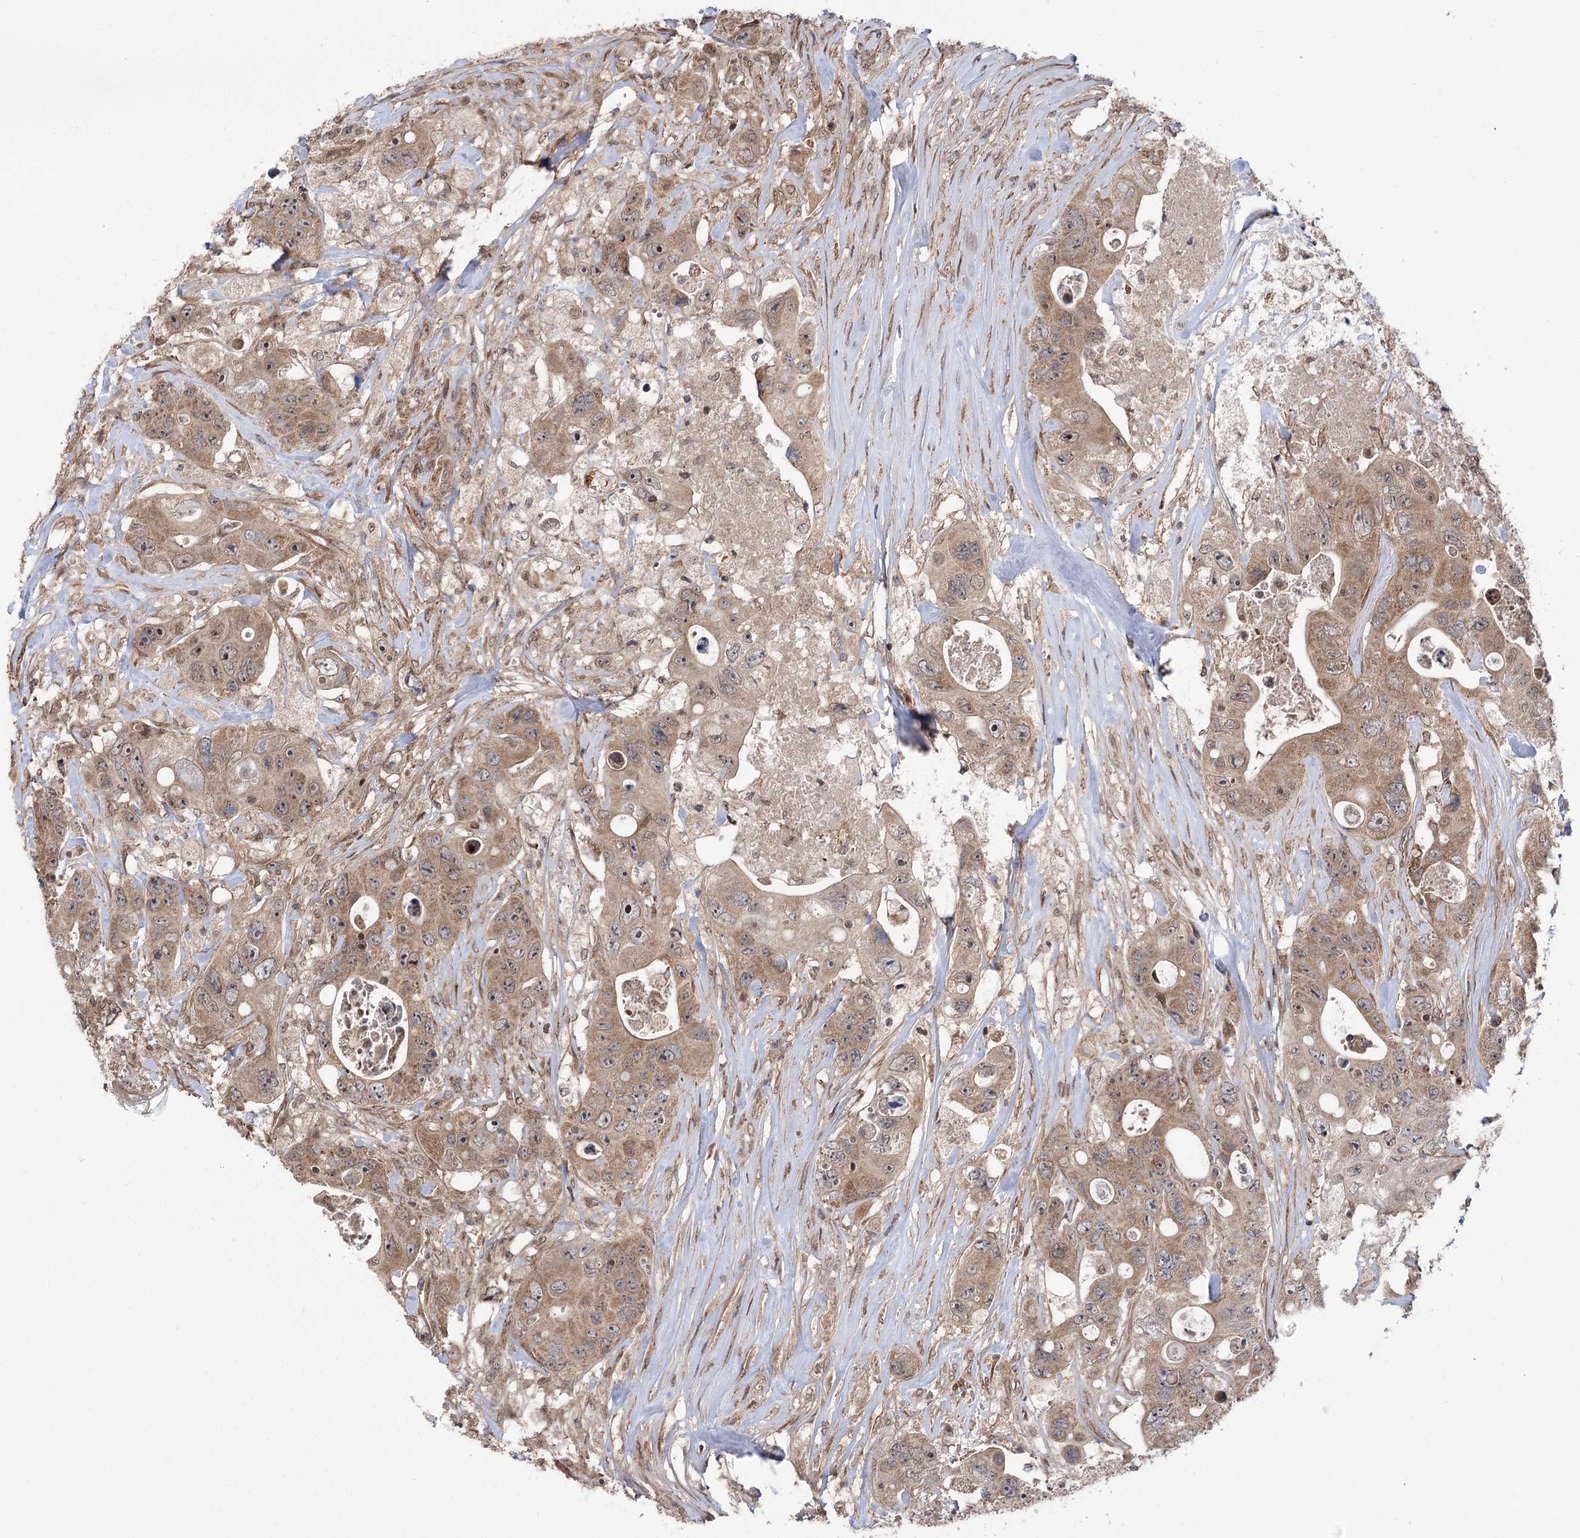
{"staining": {"intensity": "moderate", "quantity": ">75%", "location": "cytoplasmic/membranous,nuclear"}, "tissue": "colorectal cancer", "cell_type": "Tumor cells", "image_type": "cancer", "snomed": [{"axis": "morphology", "description": "Adenocarcinoma, NOS"}, {"axis": "topography", "description": "Colon"}], "caption": "Colorectal cancer (adenocarcinoma) was stained to show a protein in brown. There is medium levels of moderate cytoplasmic/membranous and nuclear staining in about >75% of tumor cells. The protein is stained brown, and the nuclei are stained in blue (DAB (3,3'-diaminobenzidine) IHC with brightfield microscopy, high magnification).", "gene": "TENM2", "patient": {"sex": "female", "age": 46}}